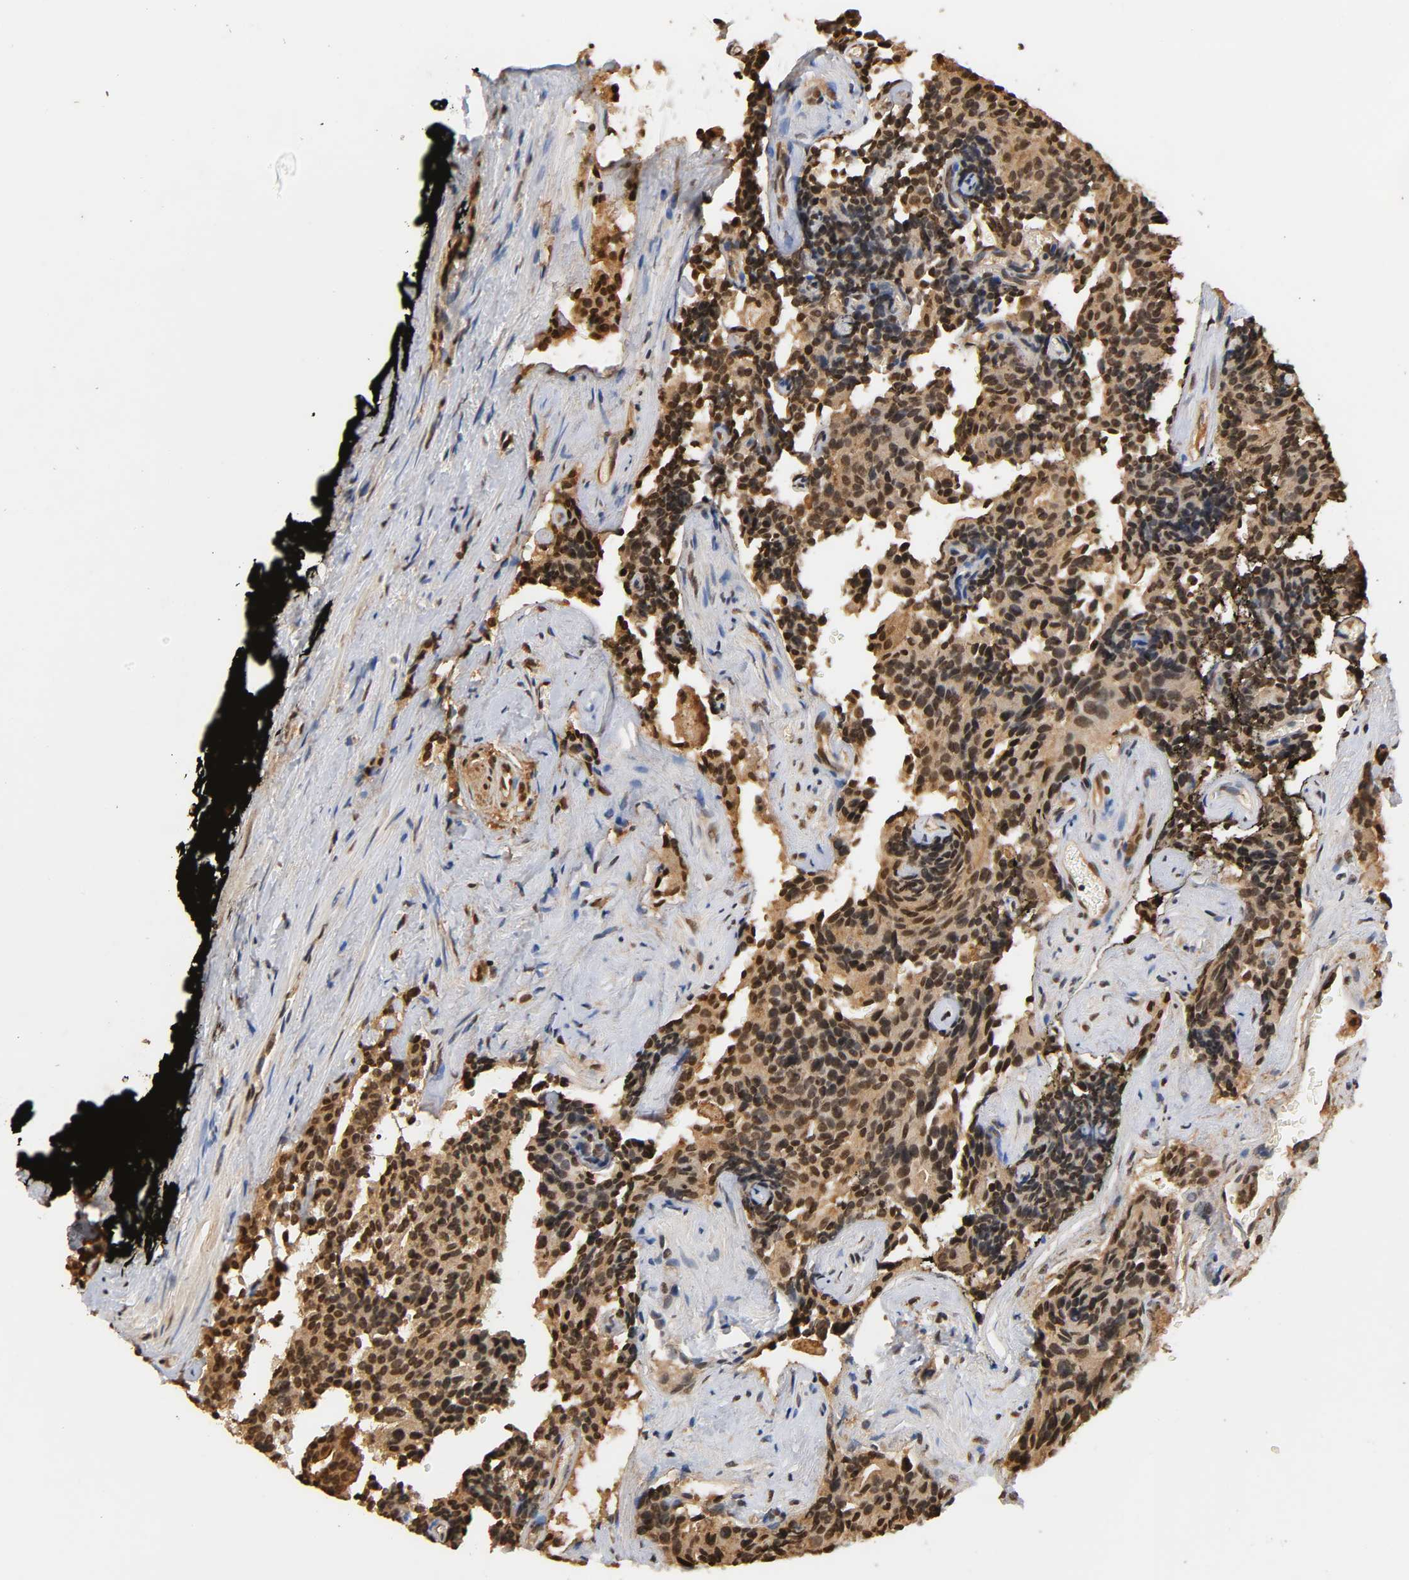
{"staining": {"intensity": "strong", "quantity": "25%-75%", "location": "cytoplasmic/membranous,nuclear"}, "tissue": "prostate cancer", "cell_type": "Tumor cells", "image_type": "cancer", "snomed": [{"axis": "morphology", "description": "Adenocarcinoma, High grade"}, {"axis": "topography", "description": "Prostate"}], "caption": "Prostate adenocarcinoma (high-grade) stained with a protein marker demonstrates strong staining in tumor cells.", "gene": "UBC", "patient": {"sex": "male", "age": 58}}